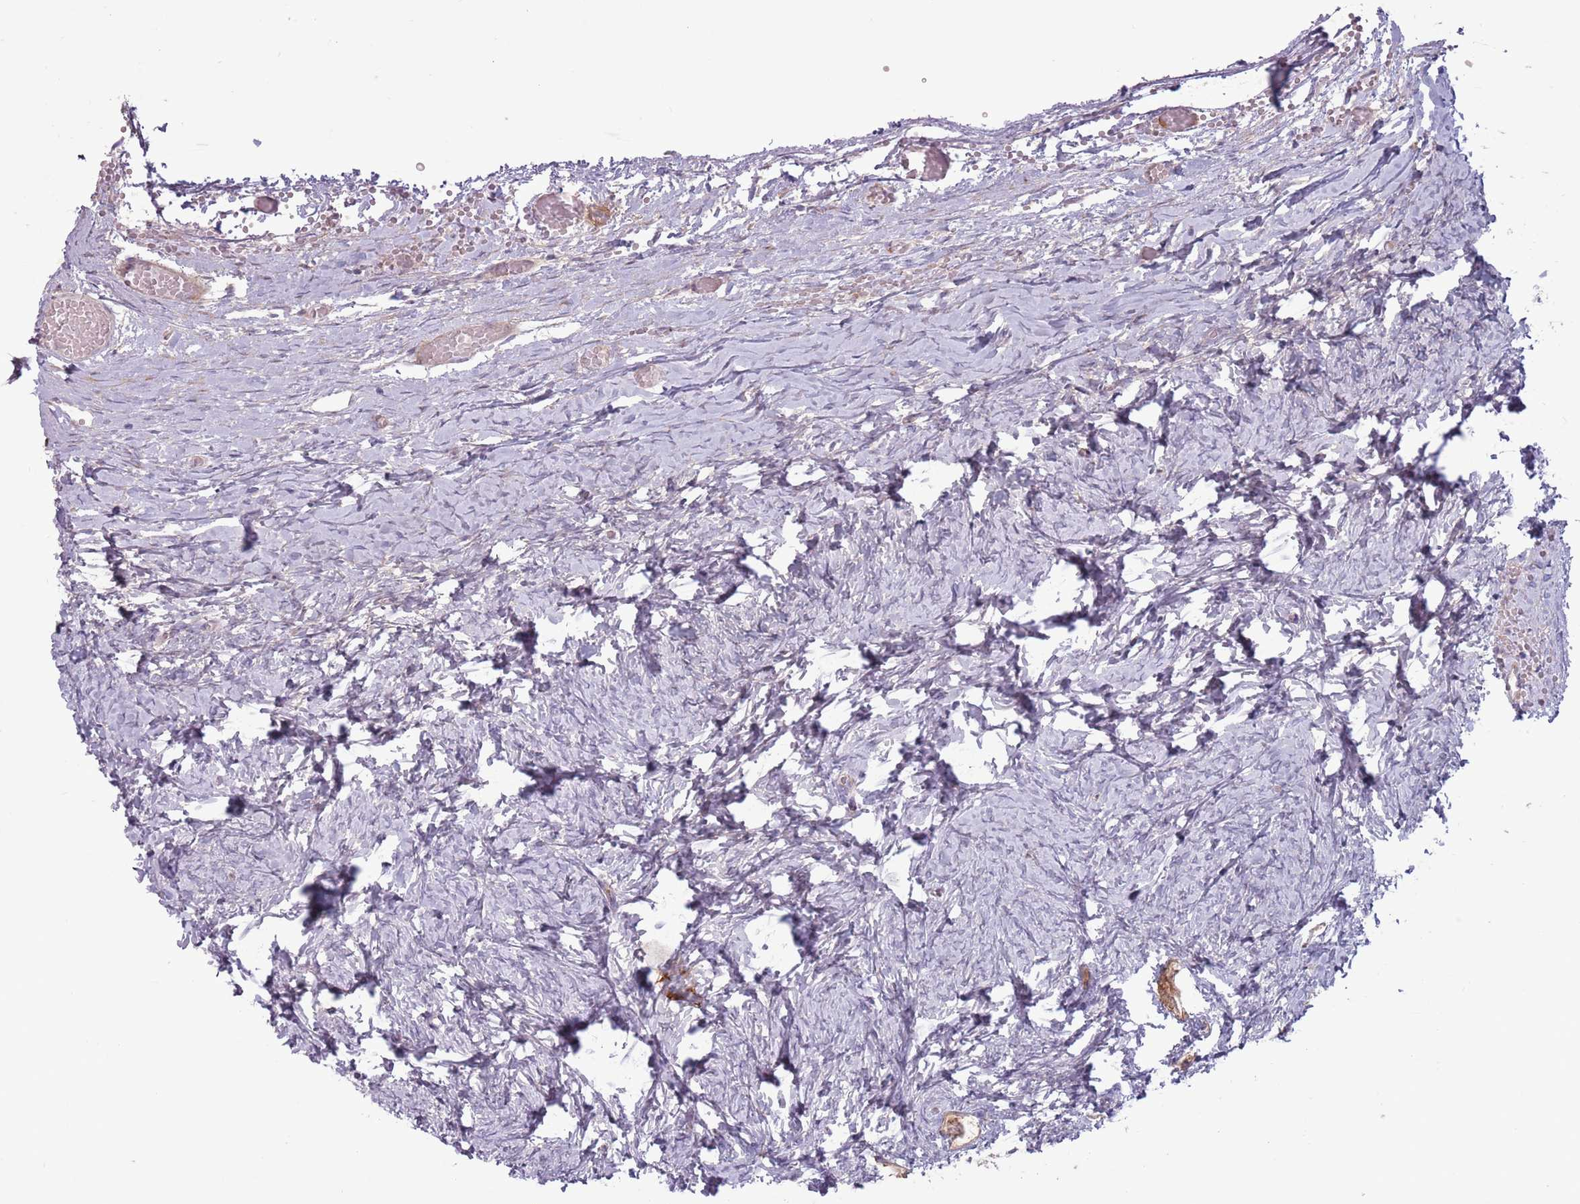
{"staining": {"intensity": "moderate", "quantity": ">75%", "location": "cytoplasmic/membranous"}, "tissue": "ovary", "cell_type": "Follicle cells", "image_type": "normal", "snomed": [{"axis": "morphology", "description": "Normal tissue, NOS"}, {"axis": "topography", "description": "Ovary"}], "caption": "The immunohistochemical stain labels moderate cytoplasmic/membranous expression in follicle cells of unremarkable ovary. (Stains: DAB in brown, nuclei in blue, Microscopy: brightfield microscopy at high magnification).", "gene": "CCDC150", "patient": {"sex": "female", "age": 27}}